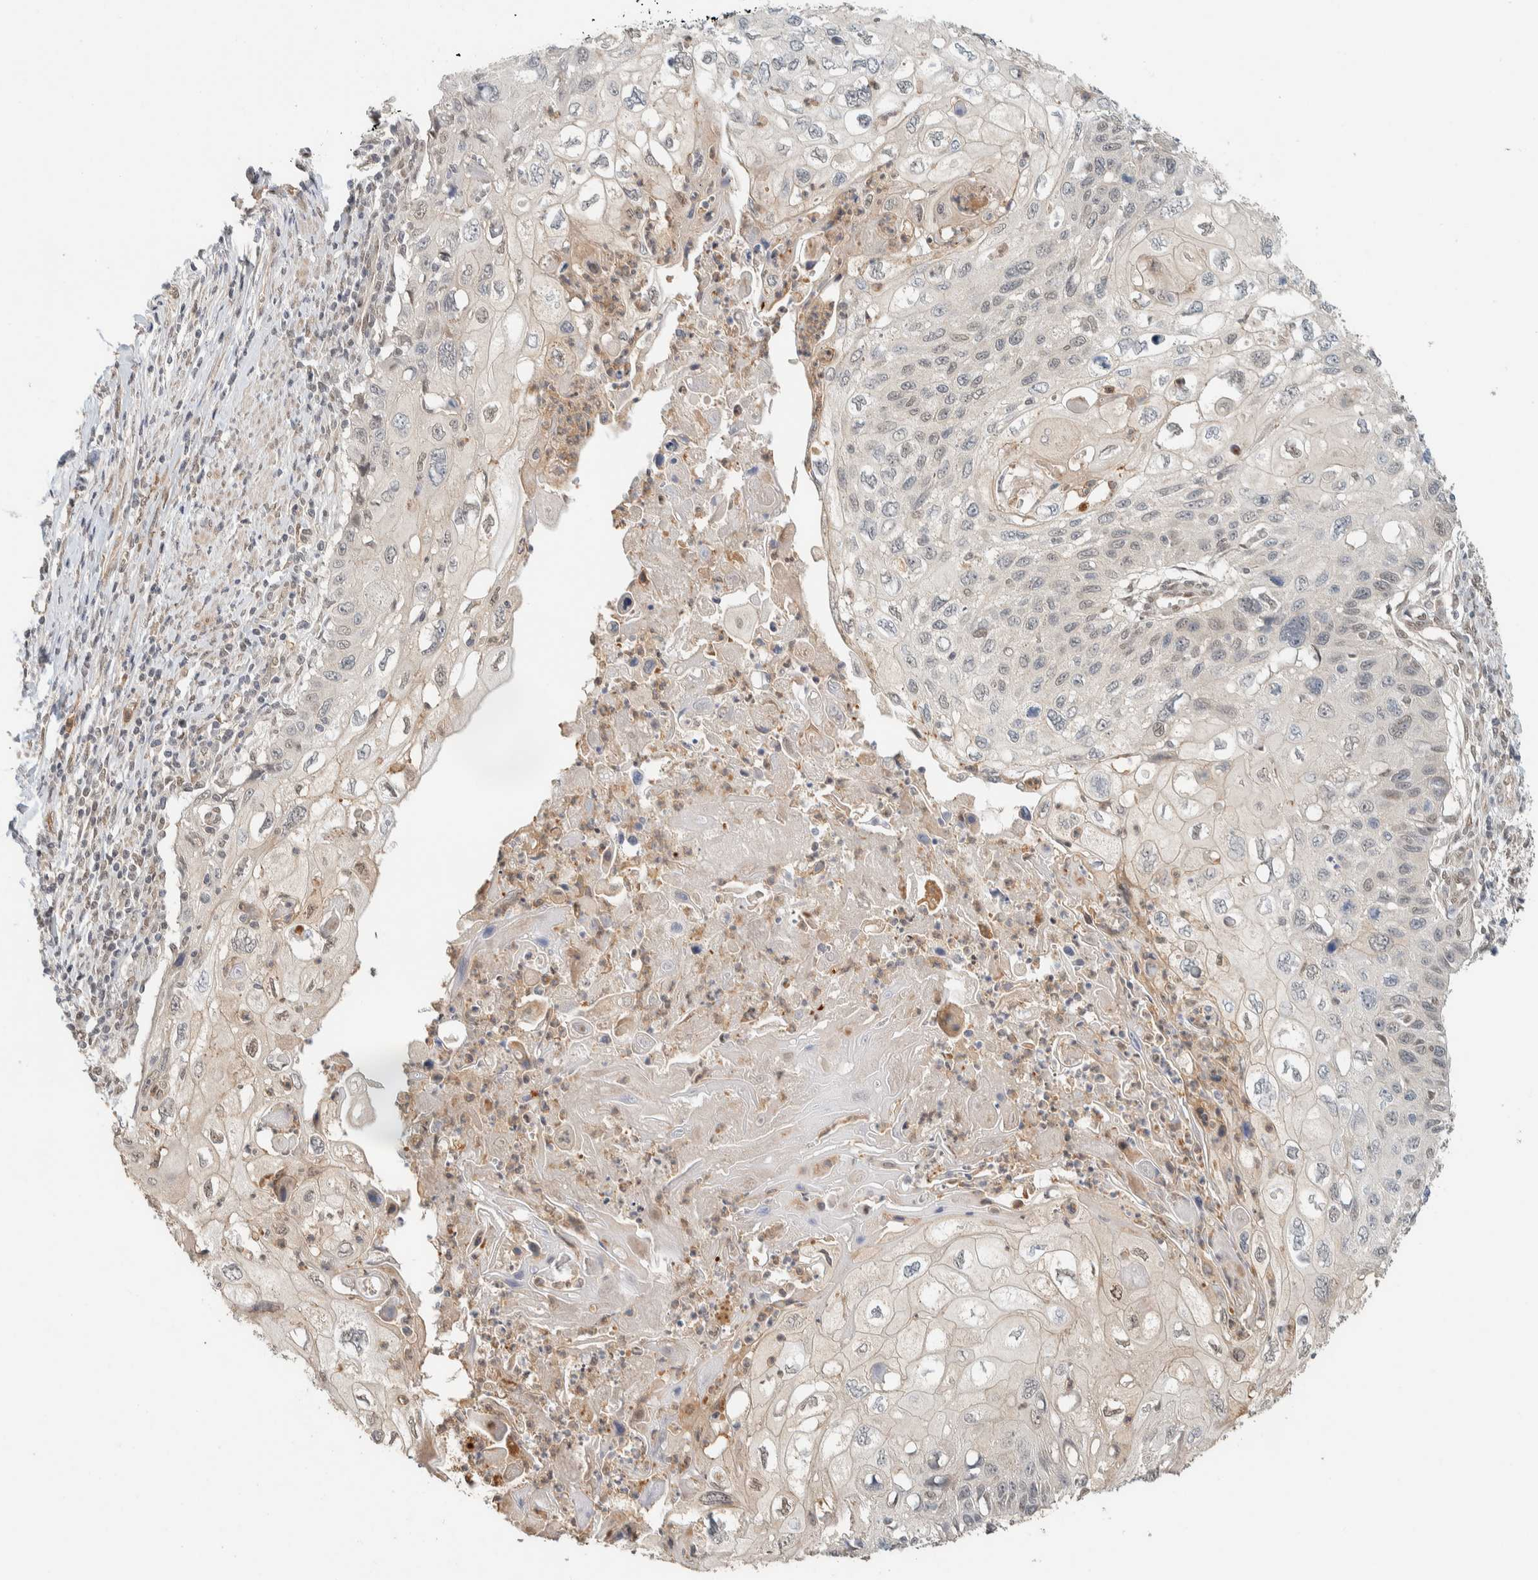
{"staining": {"intensity": "weak", "quantity": "<25%", "location": "nuclear"}, "tissue": "cervical cancer", "cell_type": "Tumor cells", "image_type": "cancer", "snomed": [{"axis": "morphology", "description": "Squamous cell carcinoma, NOS"}, {"axis": "topography", "description": "Cervix"}], "caption": "IHC of squamous cell carcinoma (cervical) shows no staining in tumor cells.", "gene": "ZBTB2", "patient": {"sex": "female", "age": 70}}